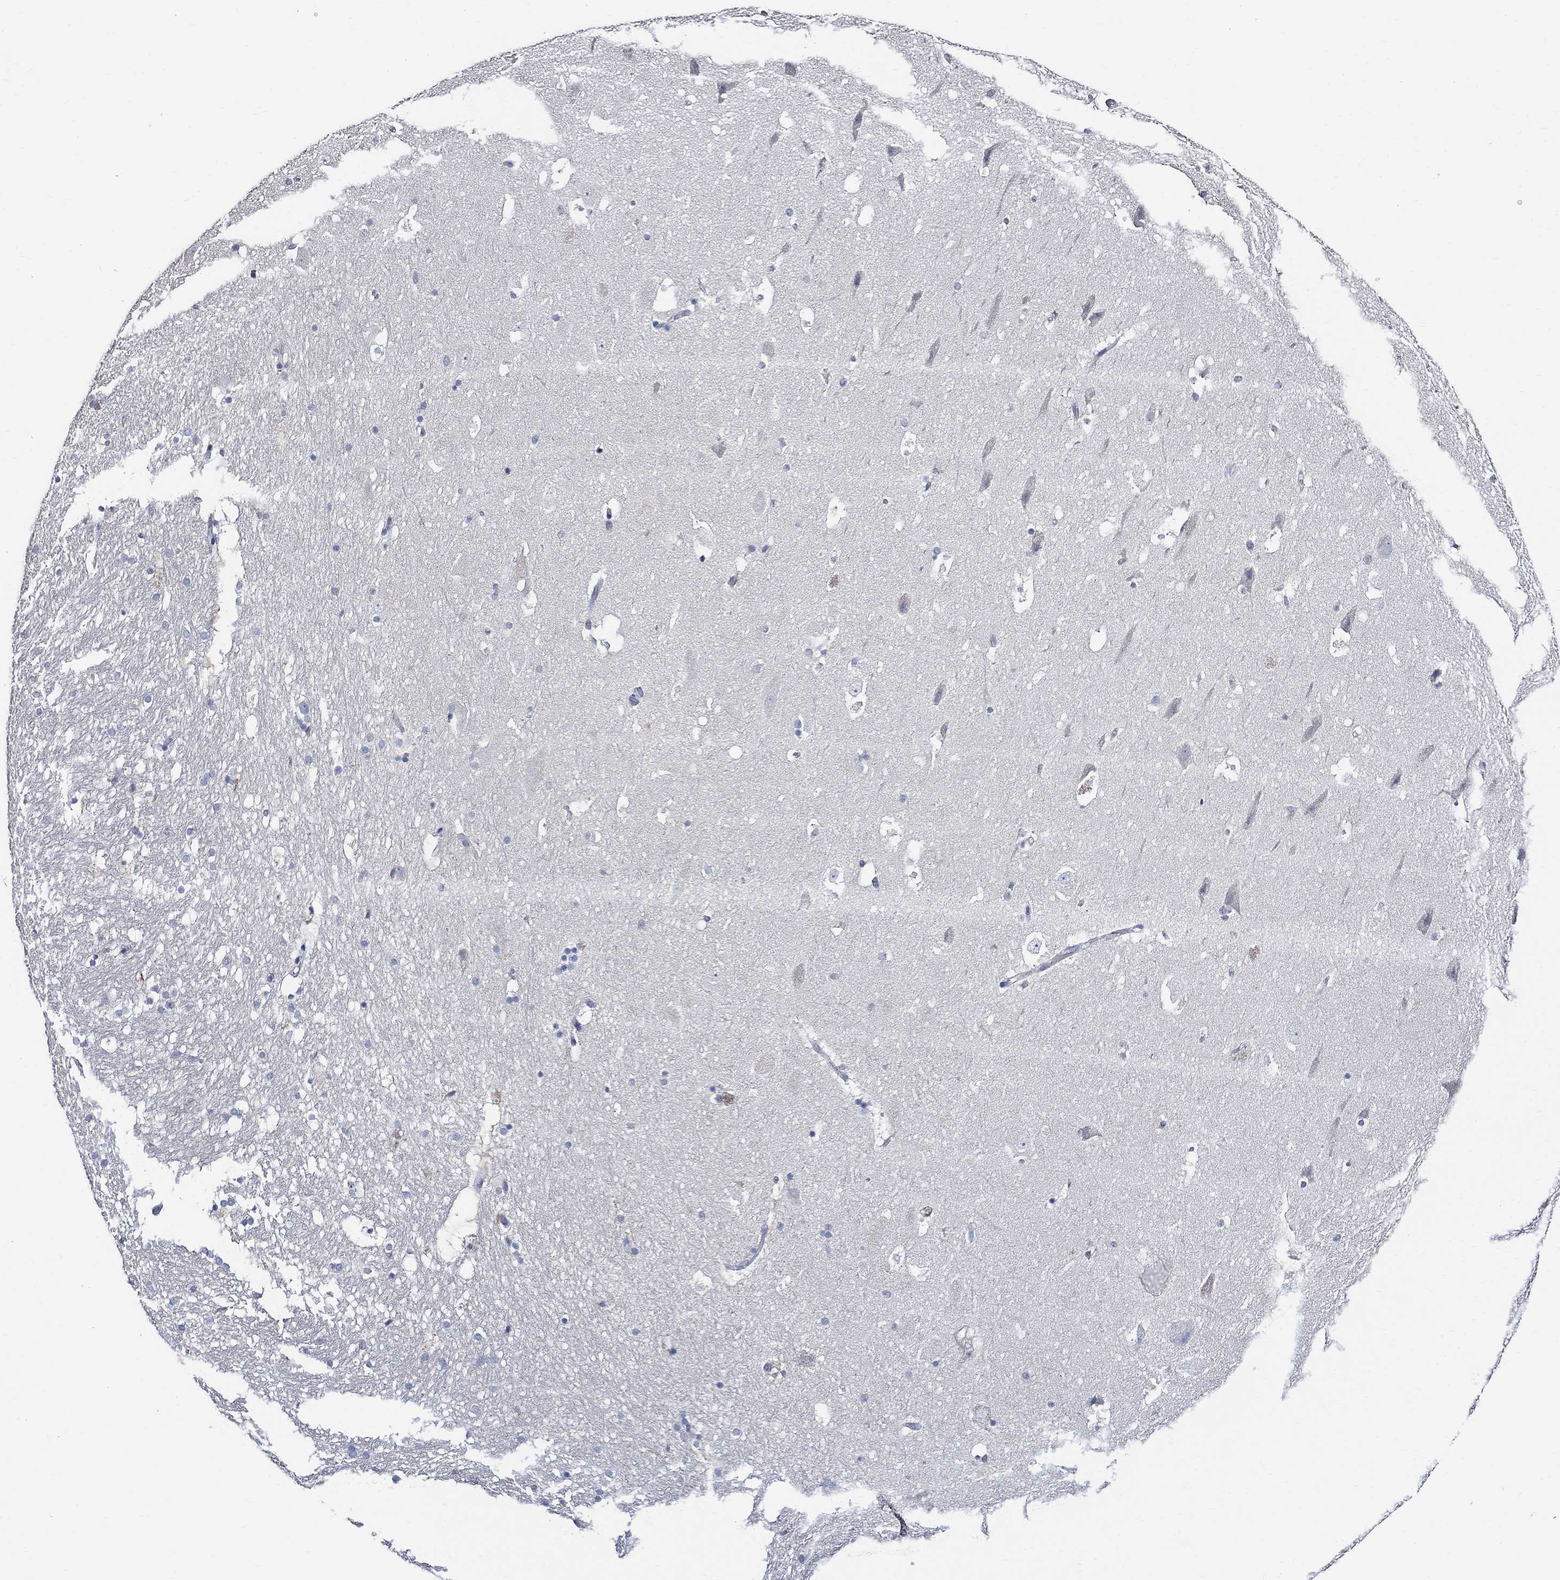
{"staining": {"intensity": "negative", "quantity": "none", "location": "none"}, "tissue": "hippocampus", "cell_type": "Glial cells", "image_type": "normal", "snomed": [{"axis": "morphology", "description": "Normal tissue, NOS"}, {"axis": "topography", "description": "Hippocampus"}], "caption": "There is no significant positivity in glial cells of hippocampus. (Brightfield microscopy of DAB (3,3'-diaminobenzidine) IHC at high magnification).", "gene": "SKOR1", "patient": {"sex": "male", "age": 51}}